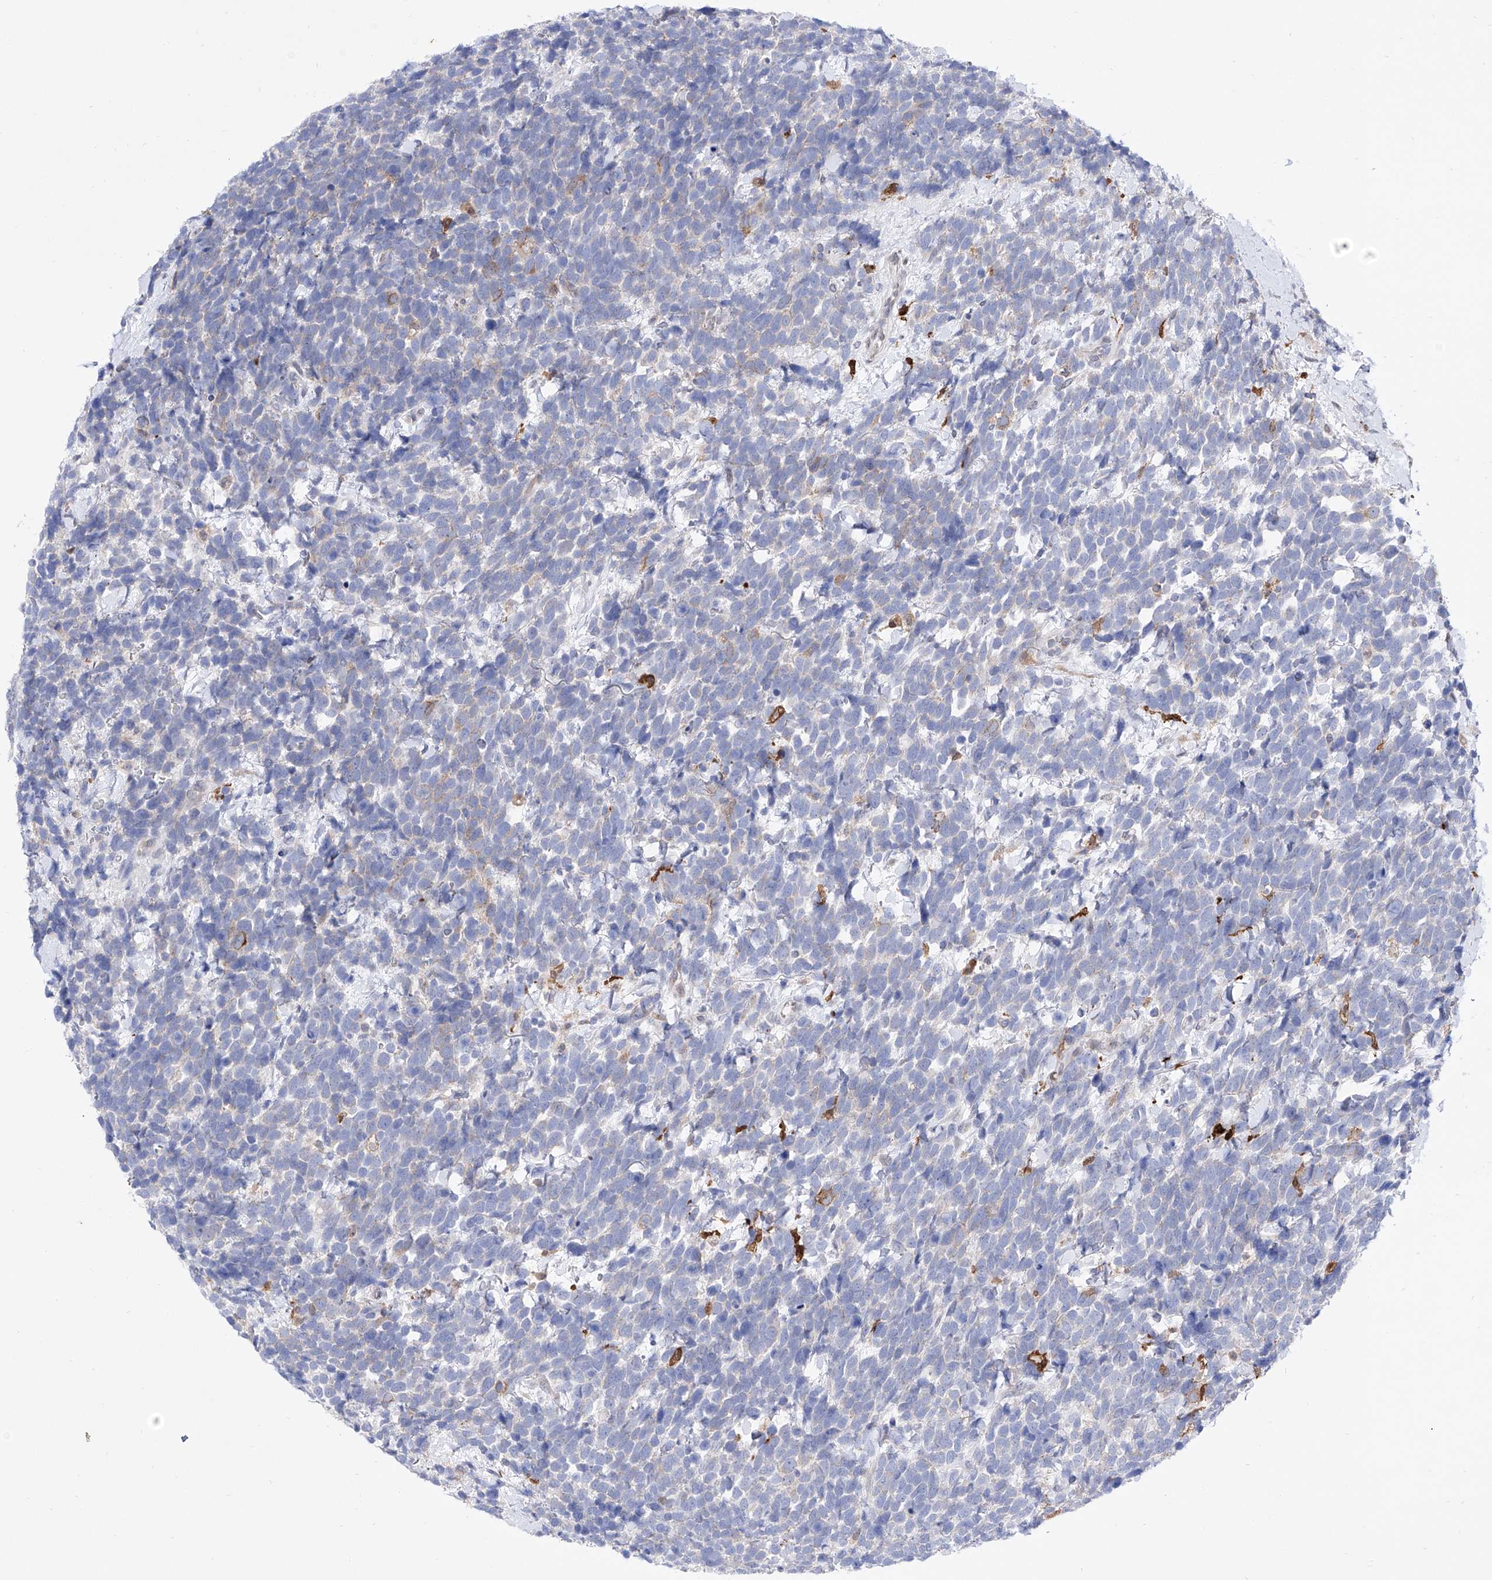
{"staining": {"intensity": "negative", "quantity": "none", "location": "none"}, "tissue": "urothelial cancer", "cell_type": "Tumor cells", "image_type": "cancer", "snomed": [{"axis": "morphology", "description": "Urothelial carcinoma, High grade"}, {"axis": "topography", "description": "Urinary bladder"}], "caption": "High power microscopy micrograph of an immunohistochemistry image of urothelial cancer, revealing no significant positivity in tumor cells. (Immunohistochemistry (ihc), brightfield microscopy, high magnification).", "gene": "LCLAT1", "patient": {"sex": "female", "age": 82}}